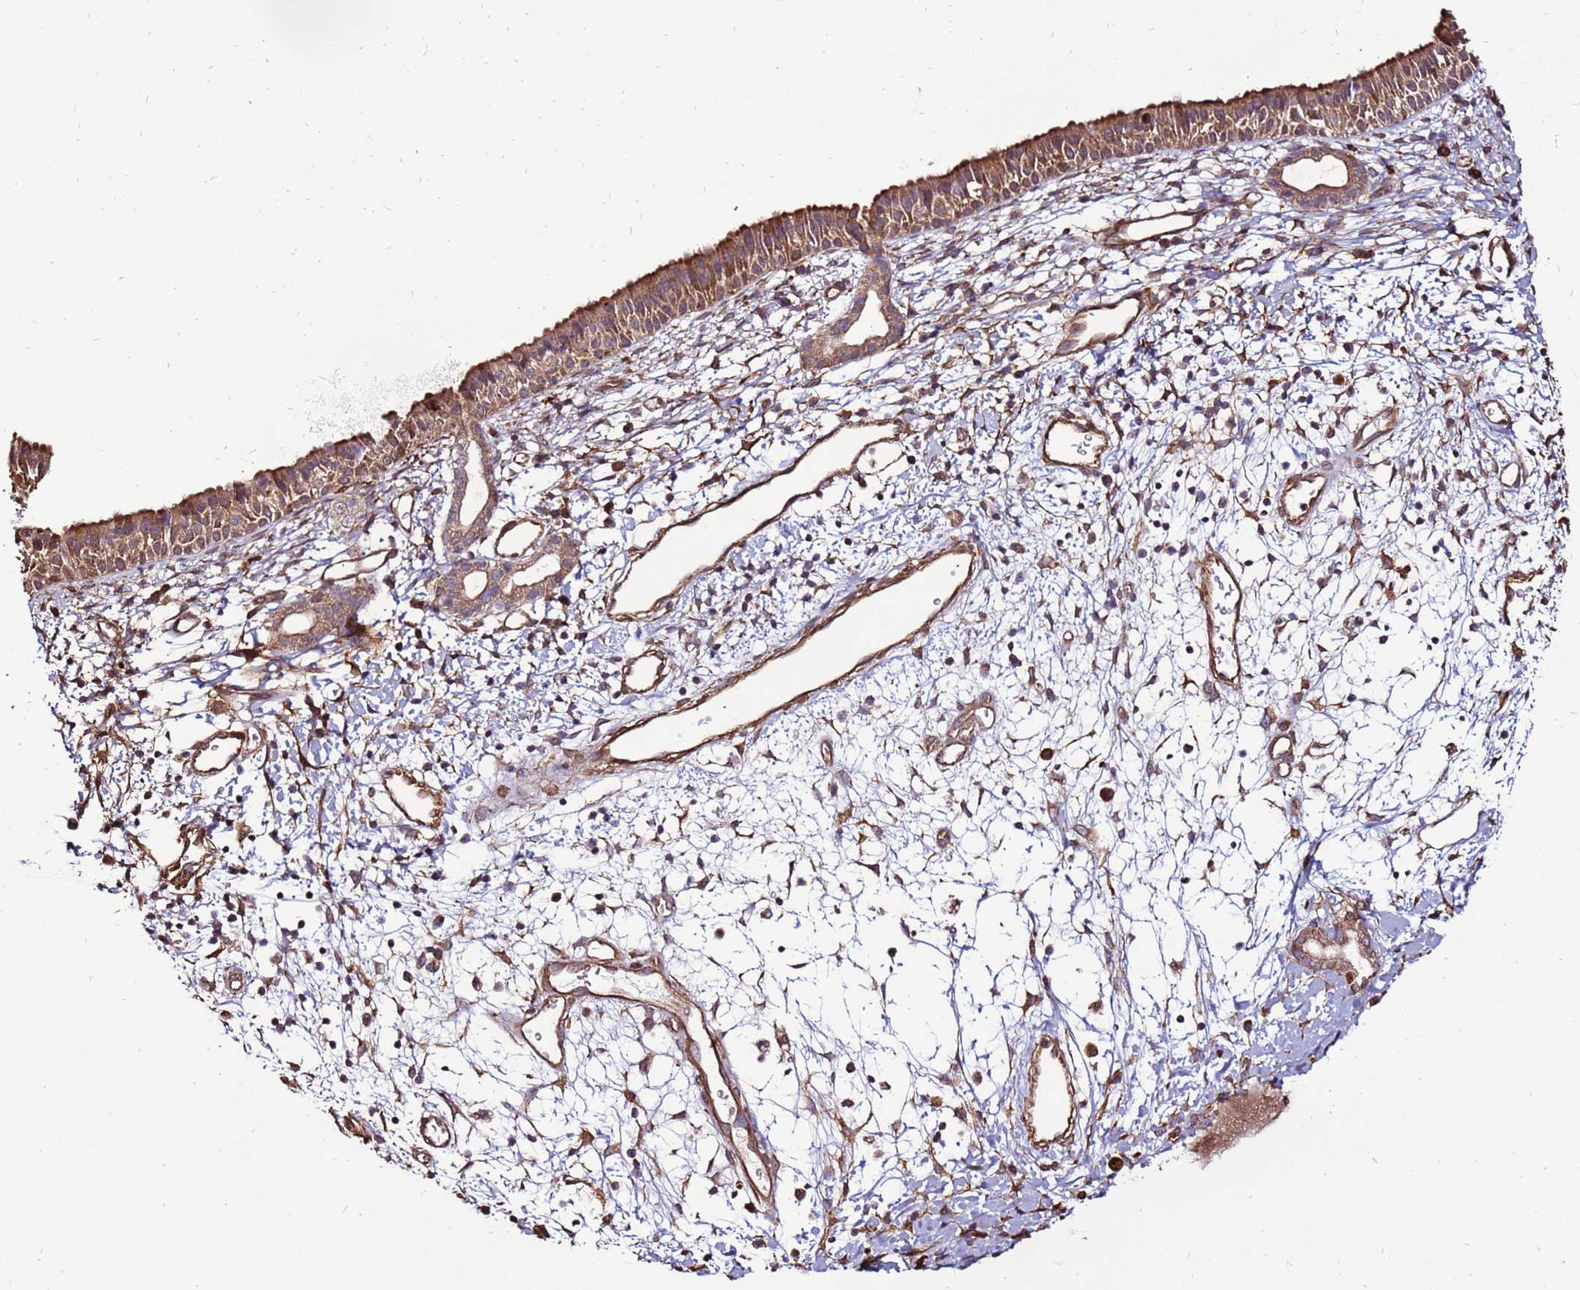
{"staining": {"intensity": "moderate", "quantity": ">75%", "location": "cytoplasmic/membranous"}, "tissue": "nasopharynx", "cell_type": "Respiratory epithelial cells", "image_type": "normal", "snomed": [{"axis": "morphology", "description": "Normal tissue, NOS"}, {"axis": "topography", "description": "Nasopharynx"}], "caption": "This is an image of IHC staining of benign nasopharynx, which shows moderate expression in the cytoplasmic/membranous of respiratory epithelial cells.", "gene": "DDX59", "patient": {"sex": "male", "age": 22}}